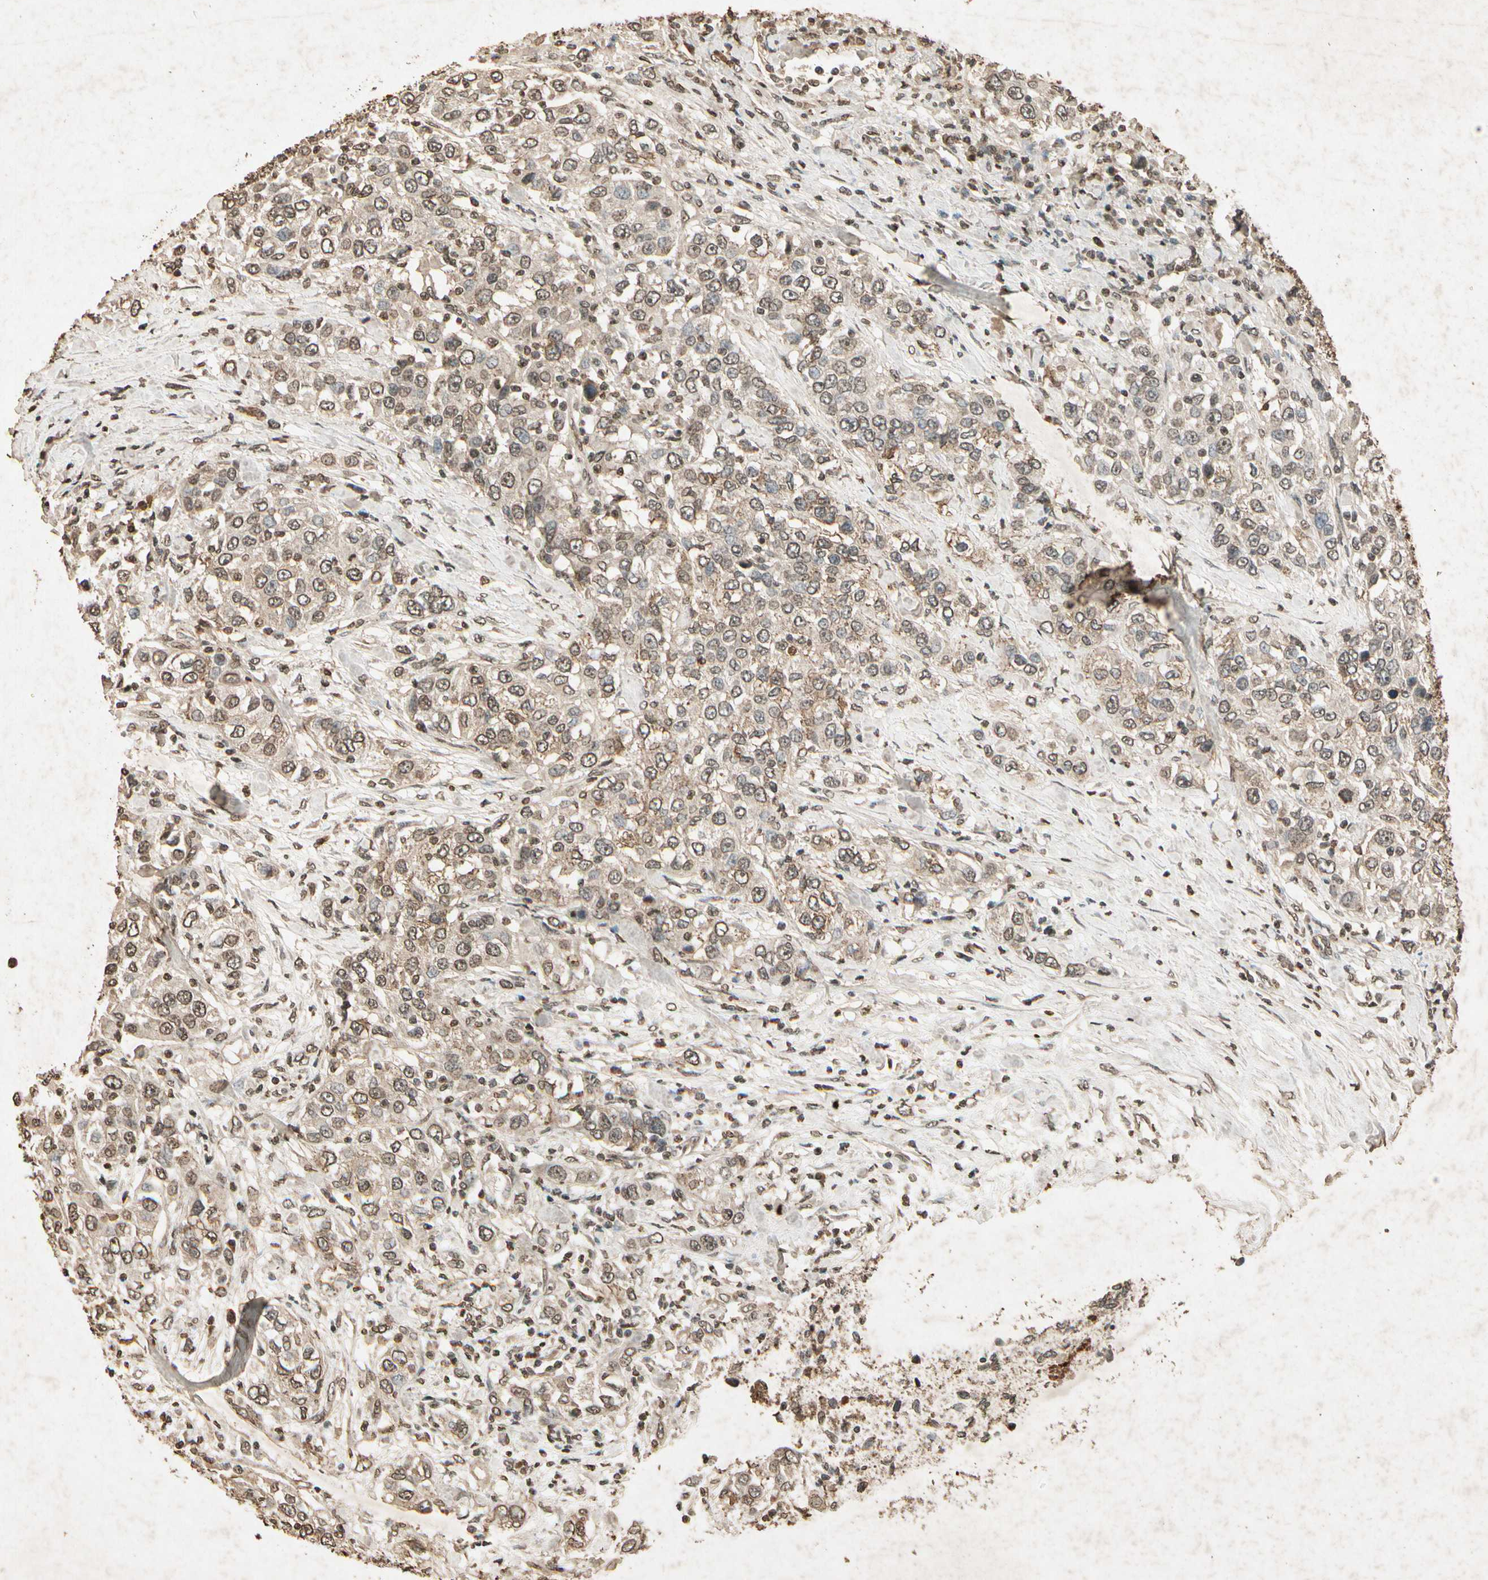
{"staining": {"intensity": "weak", "quantity": ">75%", "location": "cytoplasmic/membranous"}, "tissue": "urothelial cancer", "cell_type": "Tumor cells", "image_type": "cancer", "snomed": [{"axis": "morphology", "description": "Urothelial carcinoma, High grade"}, {"axis": "topography", "description": "Urinary bladder"}], "caption": "Protein staining of urothelial cancer tissue exhibits weak cytoplasmic/membranous expression in approximately >75% of tumor cells.", "gene": "GC", "patient": {"sex": "female", "age": 80}}